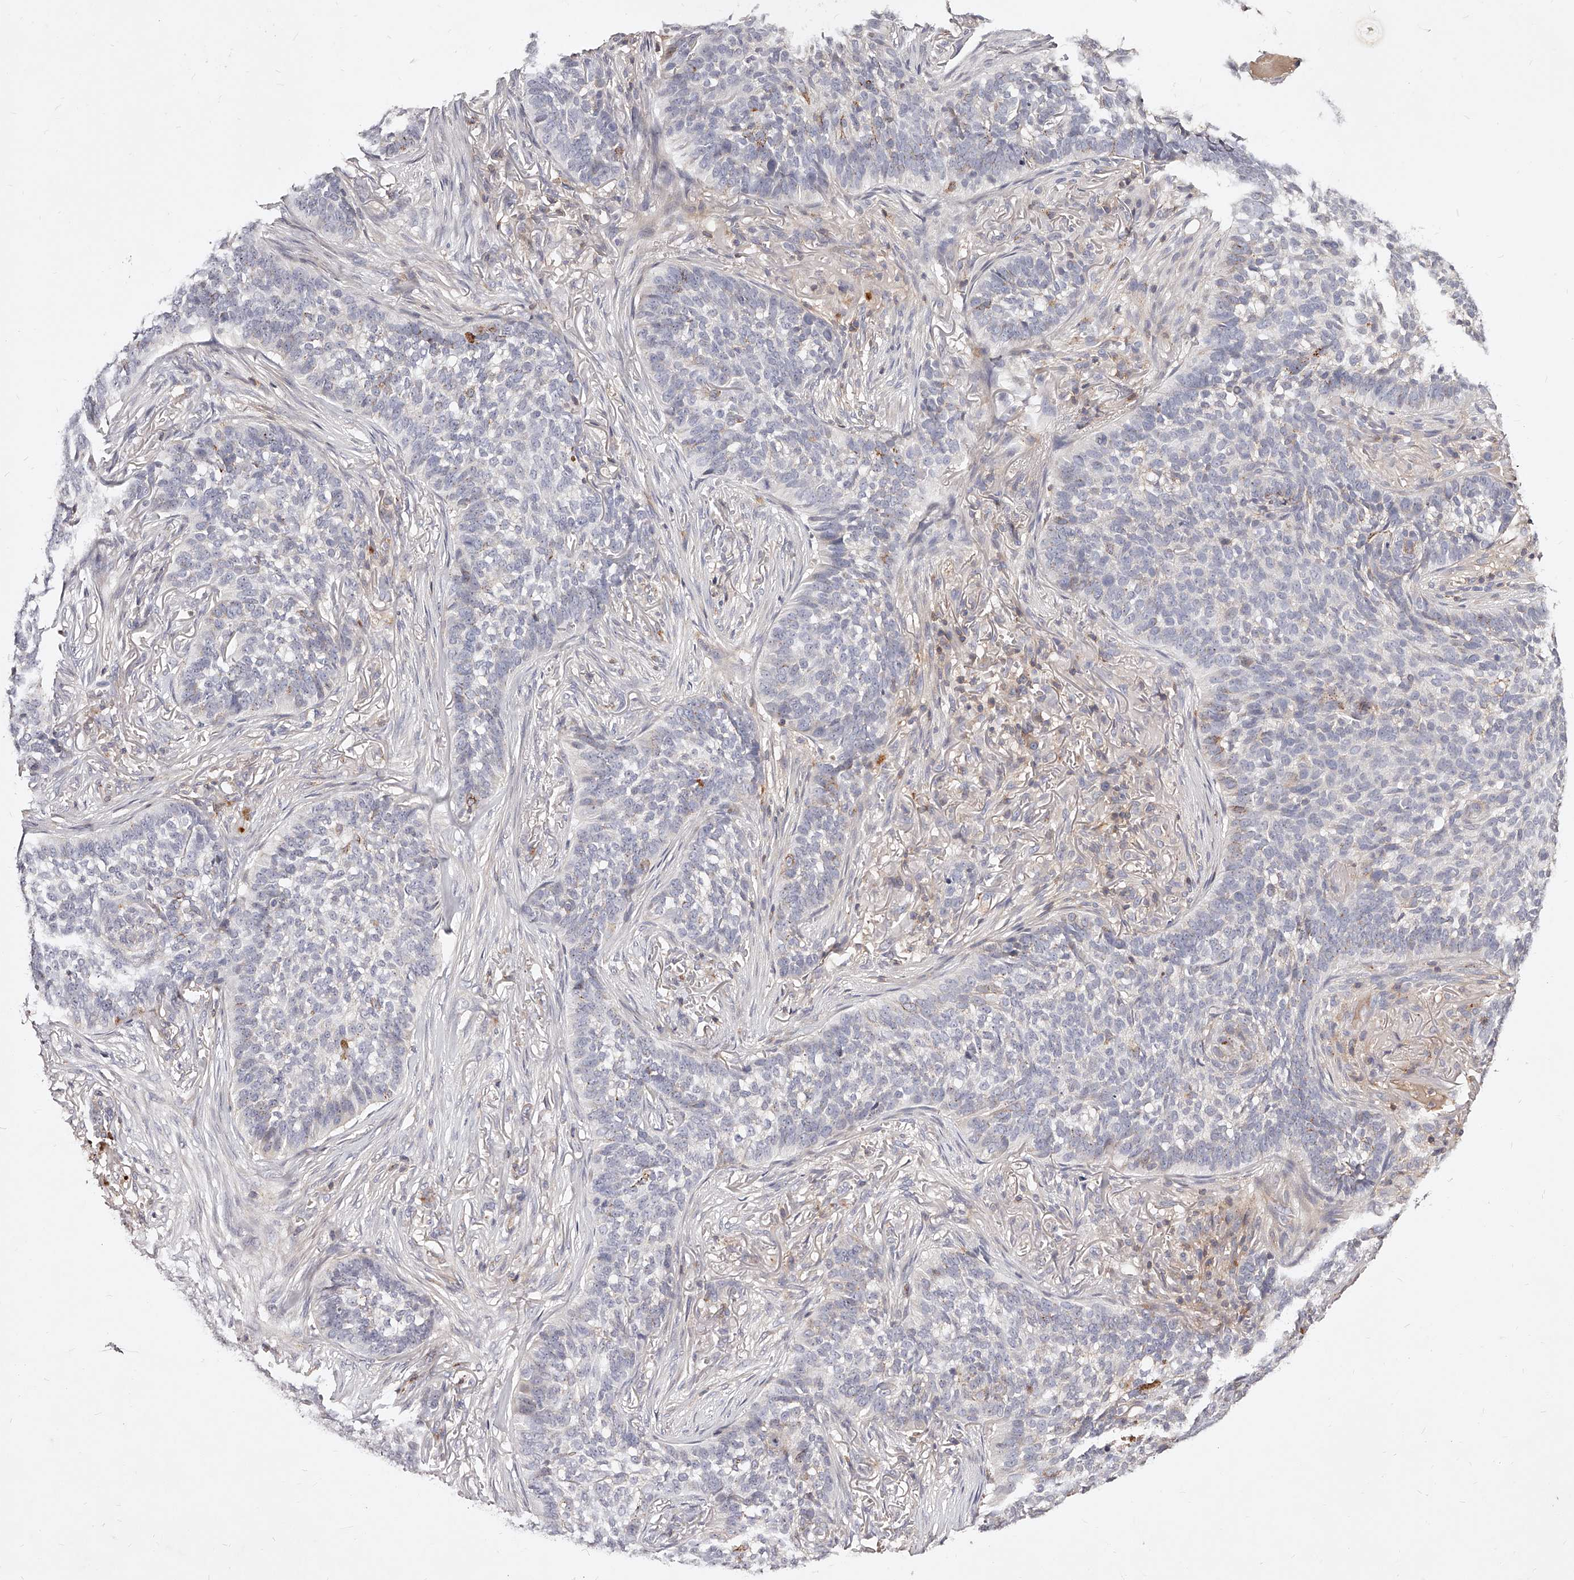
{"staining": {"intensity": "negative", "quantity": "none", "location": "none"}, "tissue": "skin cancer", "cell_type": "Tumor cells", "image_type": "cancer", "snomed": [{"axis": "morphology", "description": "Basal cell carcinoma"}, {"axis": "topography", "description": "Skin"}], "caption": "There is no significant staining in tumor cells of basal cell carcinoma (skin).", "gene": "PHACTR1", "patient": {"sex": "male", "age": 85}}